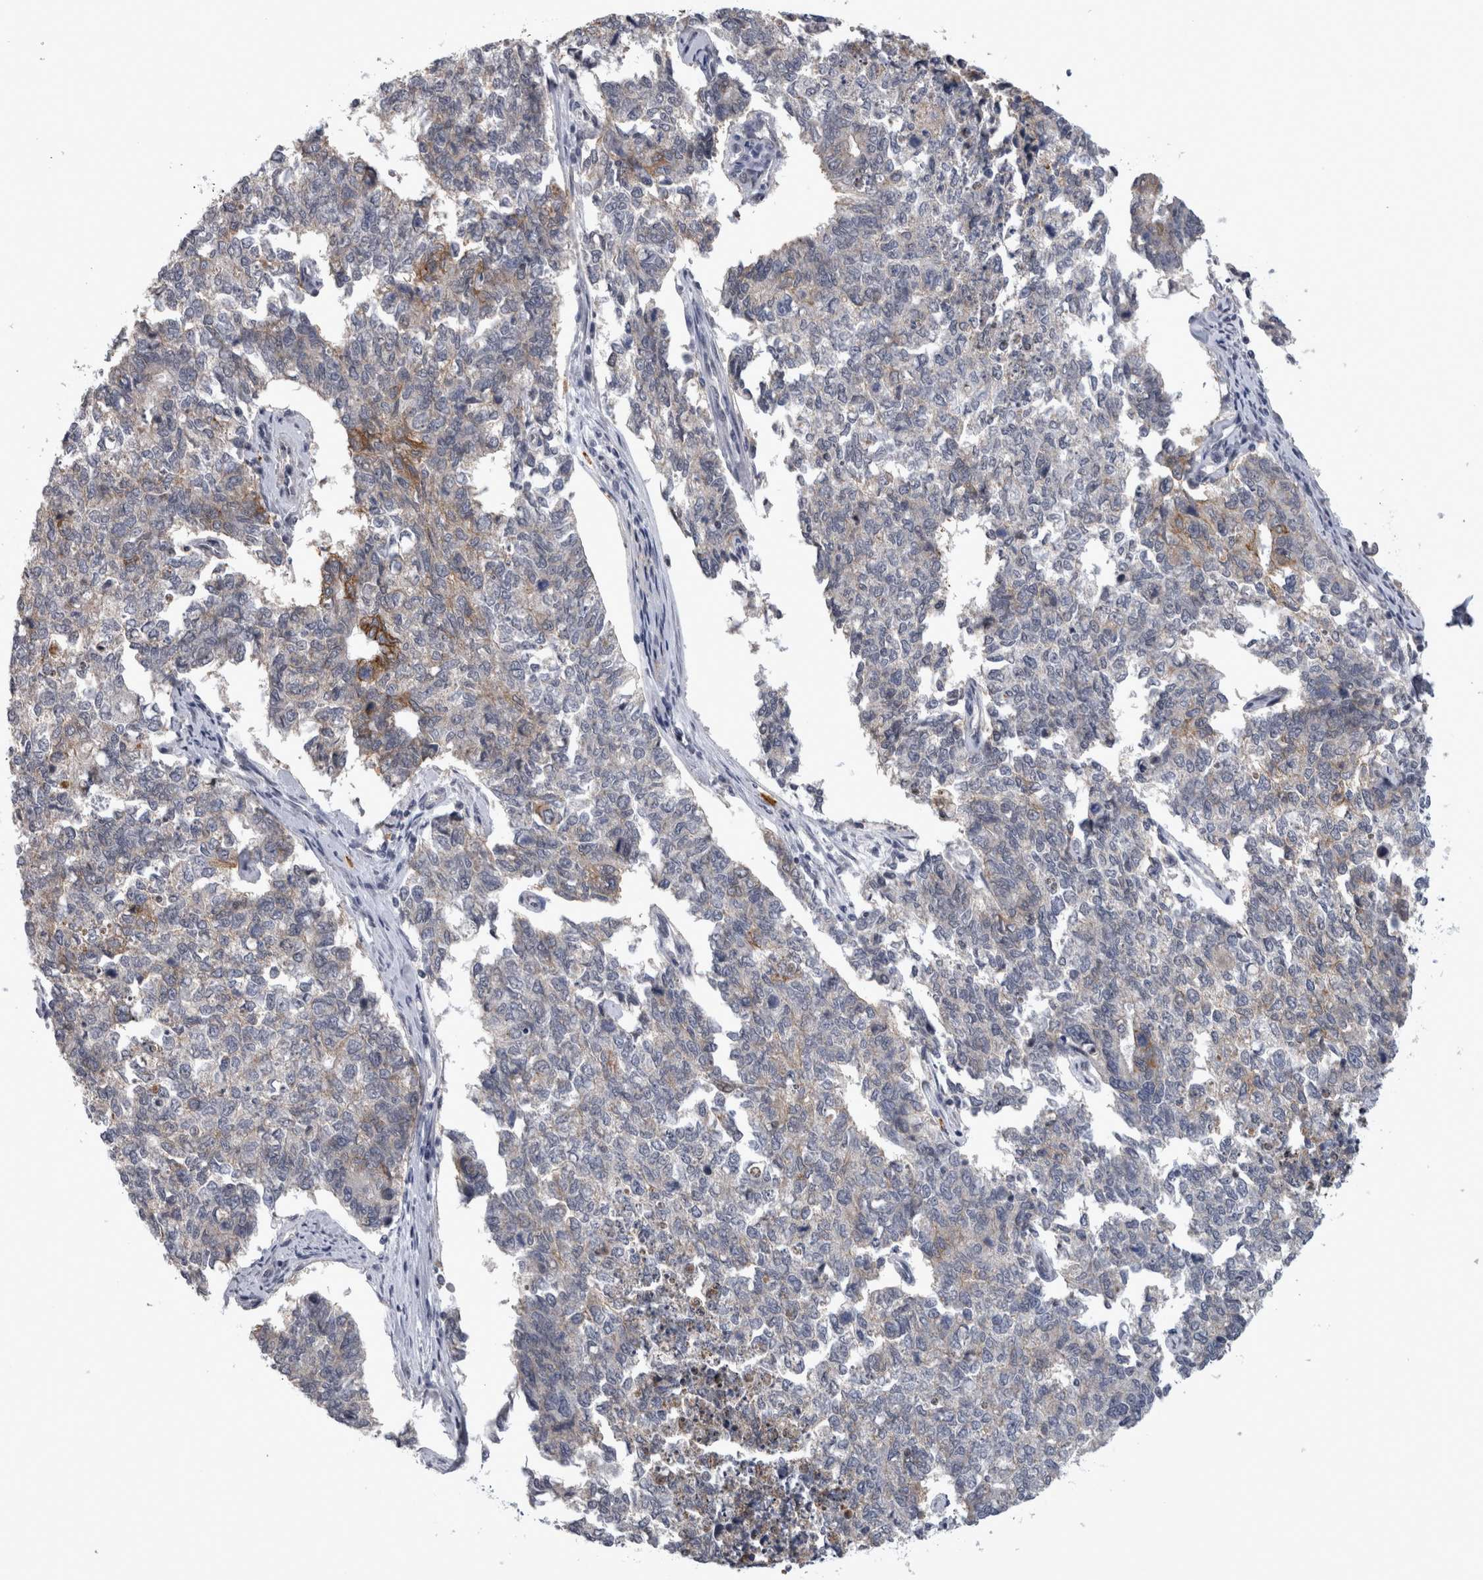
{"staining": {"intensity": "weak", "quantity": "25%-75%", "location": "cytoplasmic/membranous"}, "tissue": "cervical cancer", "cell_type": "Tumor cells", "image_type": "cancer", "snomed": [{"axis": "morphology", "description": "Squamous cell carcinoma, NOS"}, {"axis": "topography", "description": "Cervix"}], "caption": "A high-resolution micrograph shows IHC staining of cervical squamous cell carcinoma, which shows weak cytoplasmic/membranous staining in about 25%-75% of tumor cells. The protein is shown in brown color, while the nuclei are stained blue.", "gene": "PEBP4", "patient": {"sex": "female", "age": 63}}